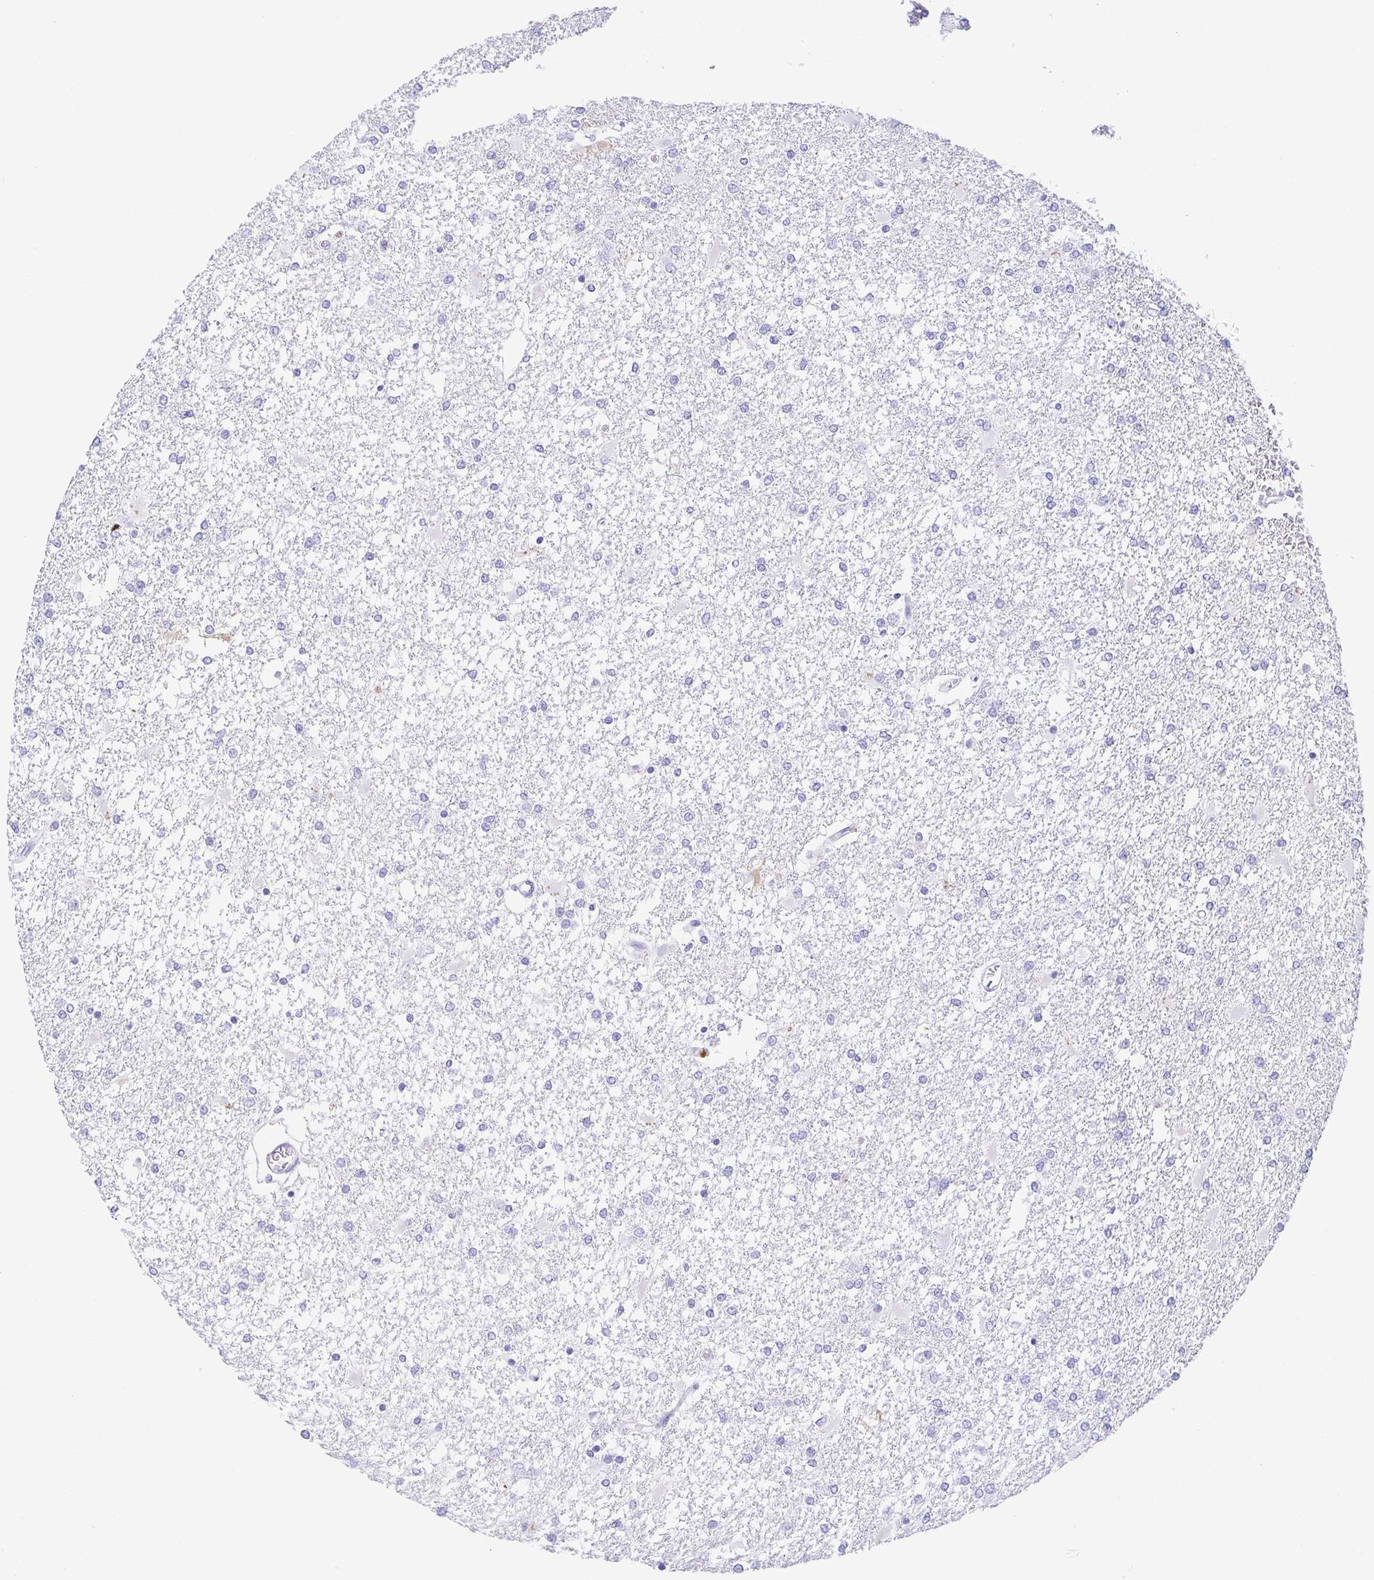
{"staining": {"intensity": "negative", "quantity": "none", "location": "none"}, "tissue": "glioma", "cell_type": "Tumor cells", "image_type": "cancer", "snomed": [{"axis": "morphology", "description": "Glioma, malignant, High grade"}, {"axis": "topography", "description": "Cerebral cortex"}], "caption": "Tumor cells are negative for protein expression in human malignant glioma (high-grade). (Immunohistochemistry (ihc), brightfield microscopy, high magnification).", "gene": "GKN1", "patient": {"sex": "male", "age": 79}}